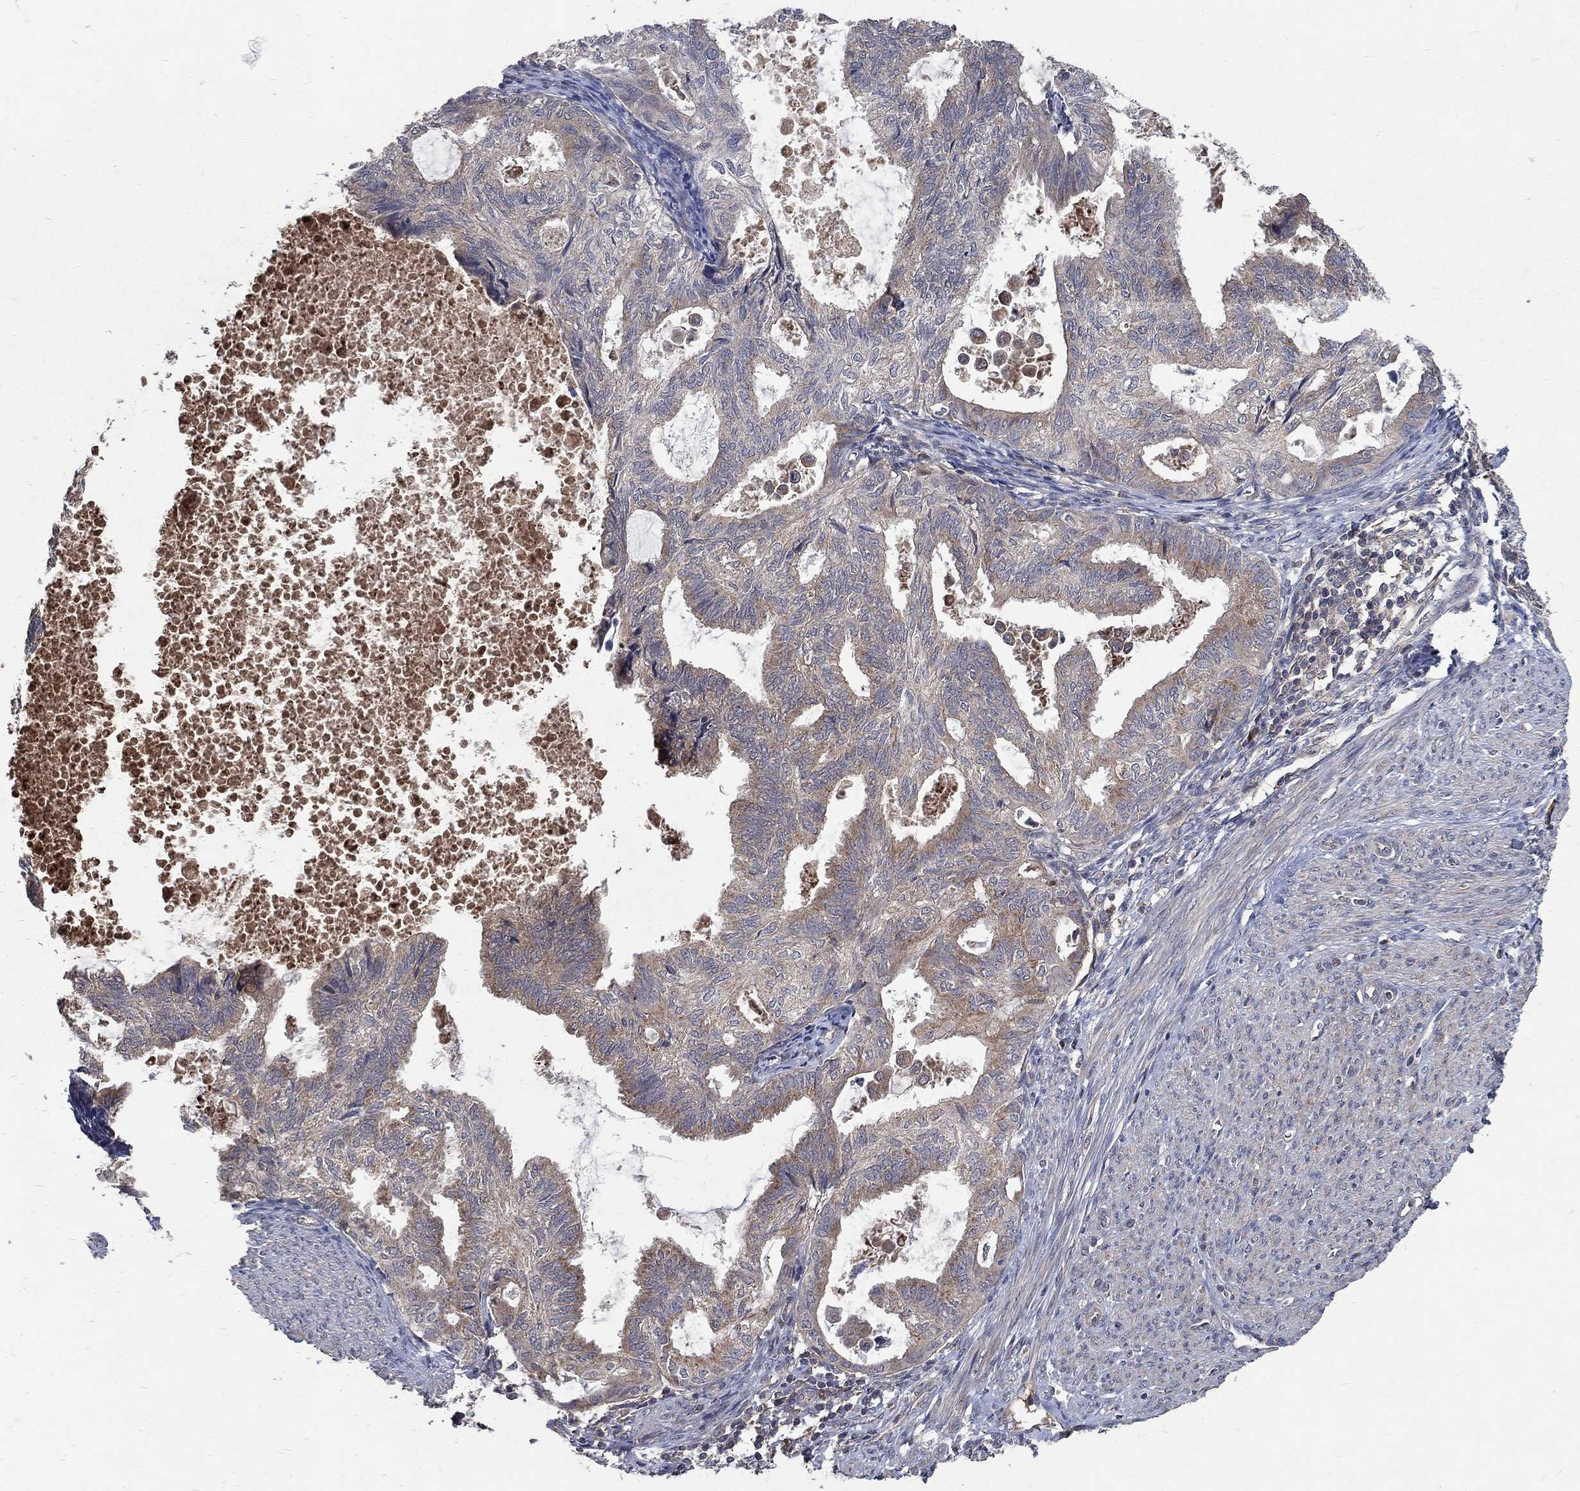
{"staining": {"intensity": "weak", "quantity": "25%-75%", "location": "cytoplasmic/membranous"}, "tissue": "endometrial cancer", "cell_type": "Tumor cells", "image_type": "cancer", "snomed": [{"axis": "morphology", "description": "Adenocarcinoma, NOS"}, {"axis": "topography", "description": "Endometrium"}], "caption": "The image displays a brown stain indicating the presence of a protein in the cytoplasmic/membranous of tumor cells in endometrial adenocarcinoma.", "gene": "C17orf75", "patient": {"sex": "female", "age": 86}}